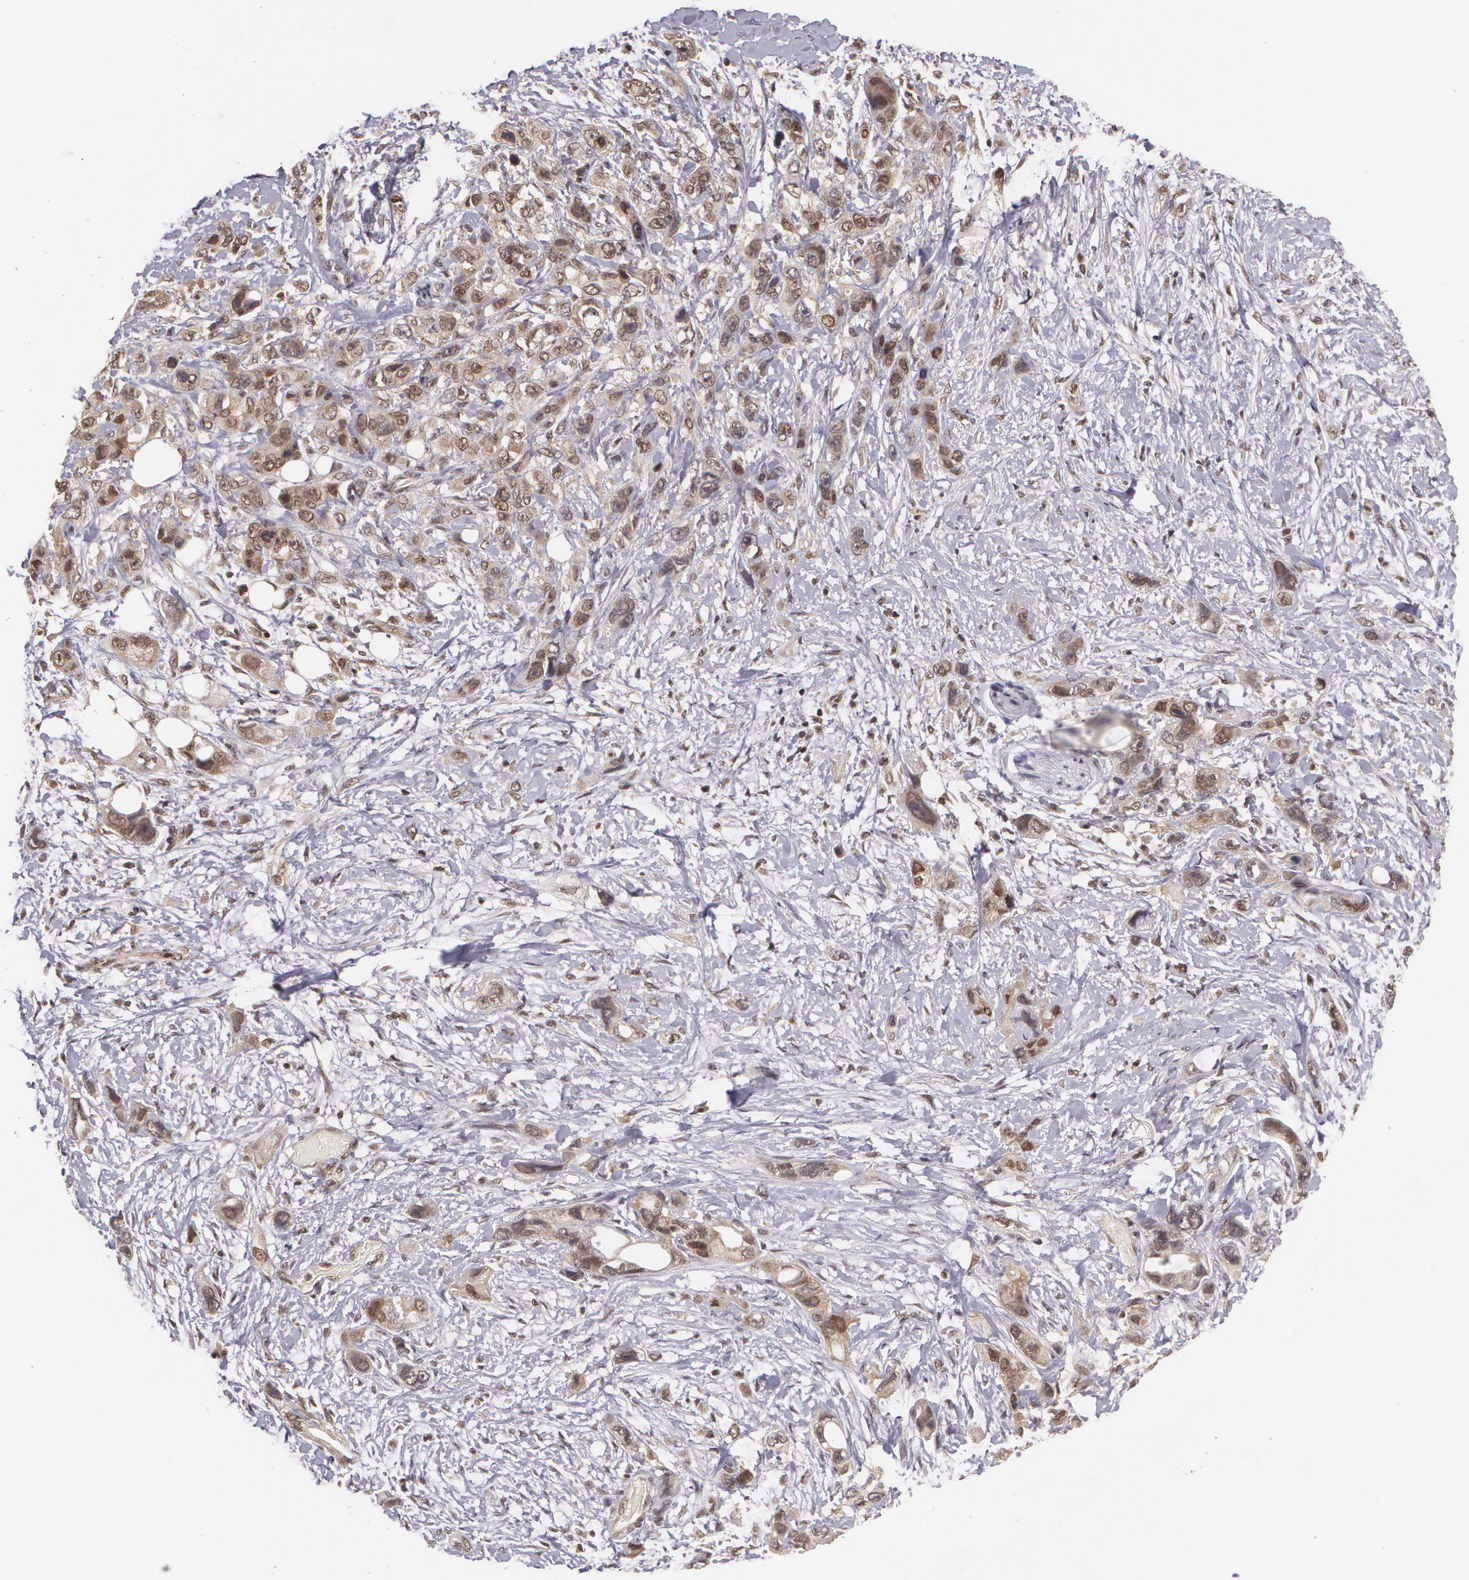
{"staining": {"intensity": "moderate", "quantity": "25%-75%", "location": "cytoplasmic/membranous,nuclear"}, "tissue": "stomach cancer", "cell_type": "Tumor cells", "image_type": "cancer", "snomed": [{"axis": "morphology", "description": "Adenocarcinoma, NOS"}, {"axis": "topography", "description": "Stomach, upper"}], "caption": "The image displays a brown stain indicating the presence of a protein in the cytoplasmic/membranous and nuclear of tumor cells in stomach adenocarcinoma. (DAB IHC, brown staining for protein, blue staining for nuclei).", "gene": "CUL2", "patient": {"sex": "male", "age": 47}}